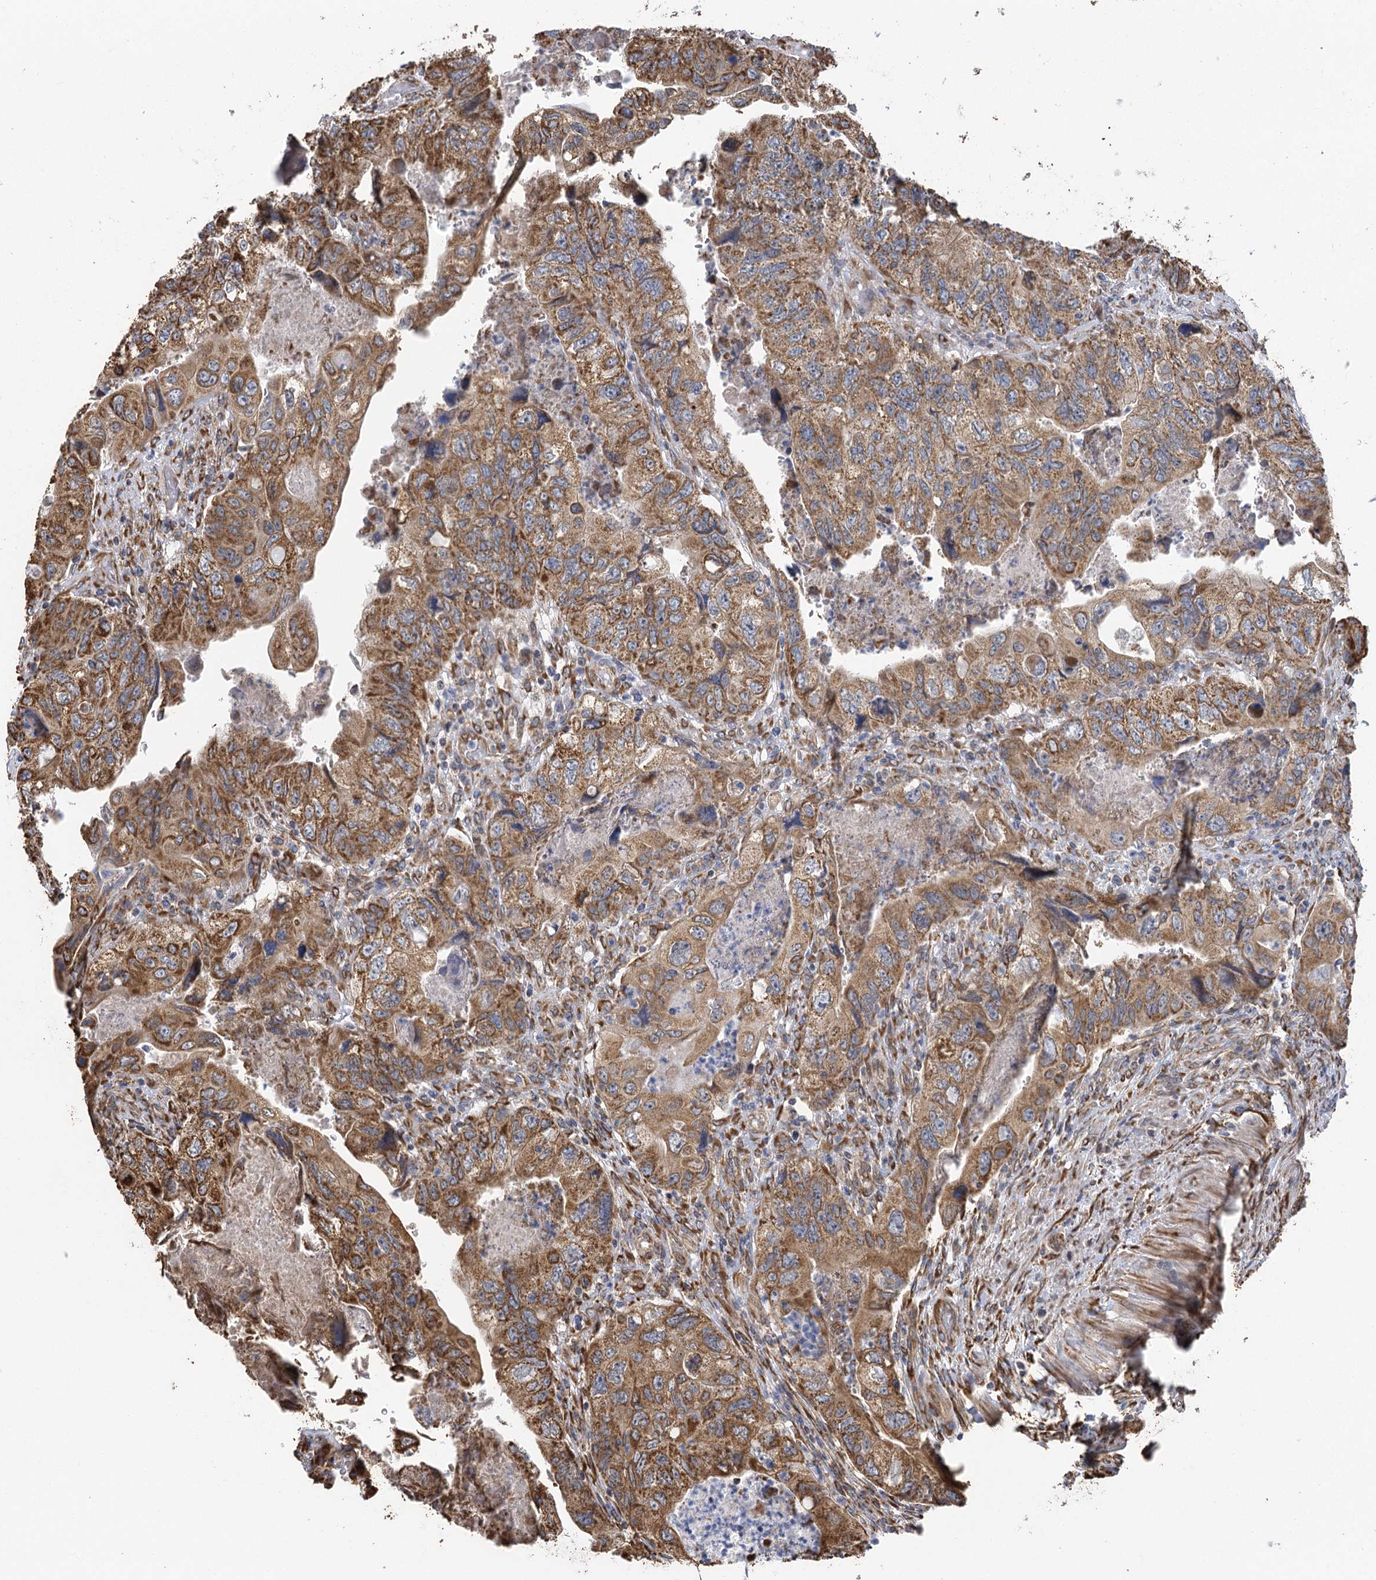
{"staining": {"intensity": "moderate", "quantity": ">75%", "location": "cytoplasmic/membranous"}, "tissue": "colorectal cancer", "cell_type": "Tumor cells", "image_type": "cancer", "snomed": [{"axis": "morphology", "description": "Adenocarcinoma, NOS"}, {"axis": "topography", "description": "Rectum"}], "caption": "Colorectal cancer tissue reveals moderate cytoplasmic/membranous staining in approximately >75% of tumor cells, visualized by immunohistochemistry.", "gene": "IL11RA", "patient": {"sex": "male", "age": 63}}